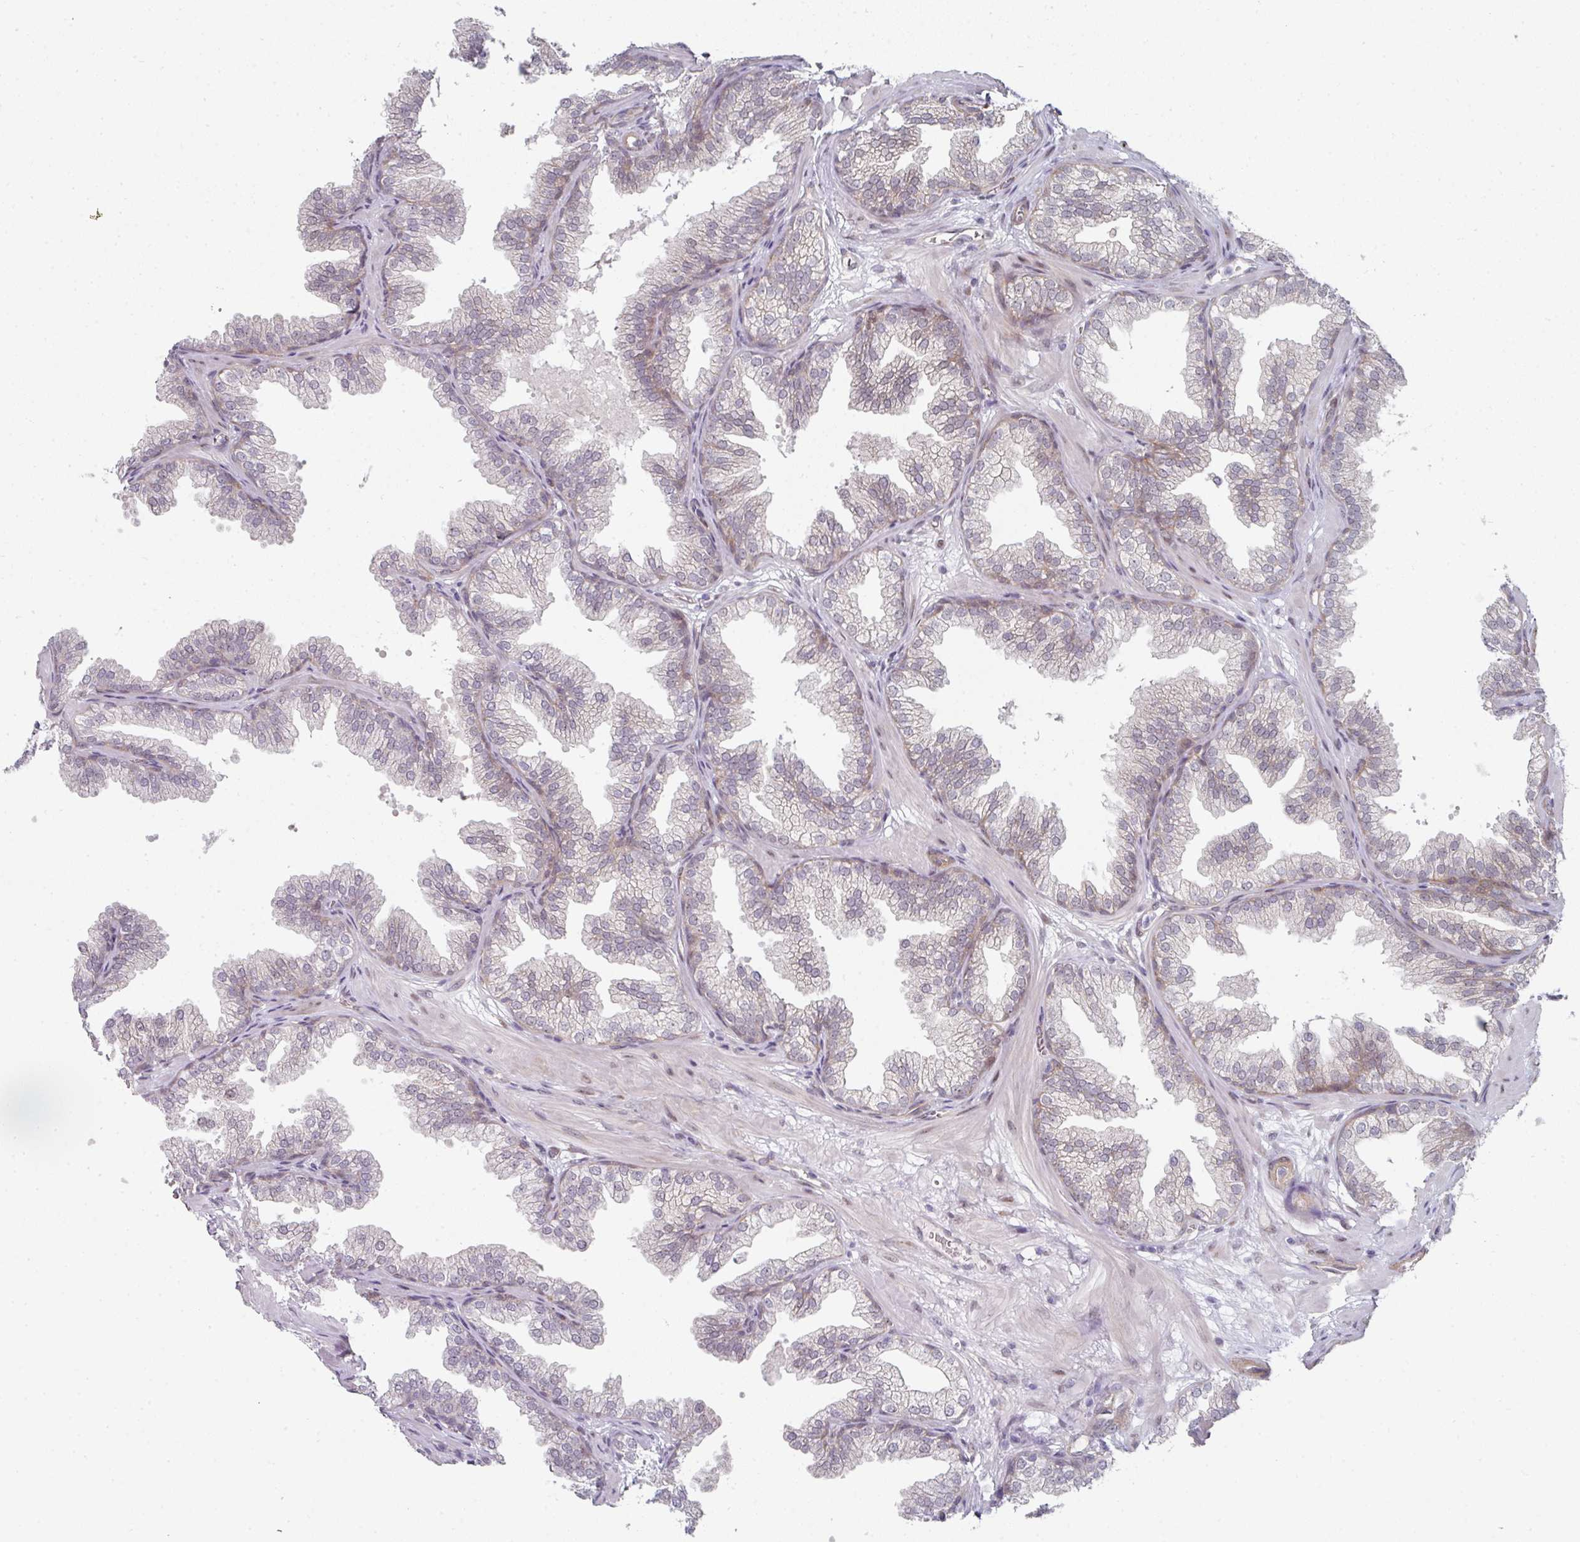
{"staining": {"intensity": "weak", "quantity": "25%-75%", "location": "cytoplasmic/membranous"}, "tissue": "prostate", "cell_type": "Glandular cells", "image_type": "normal", "snomed": [{"axis": "morphology", "description": "Normal tissue, NOS"}, {"axis": "topography", "description": "Prostate"}], "caption": "Immunohistochemical staining of benign prostate reveals 25%-75% levels of weak cytoplasmic/membranous protein positivity in approximately 25%-75% of glandular cells. The protein of interest is shown in brown color, while the nuclei are stained blue.", "gene": "TMCC1", "patient": {"sex": "male", "age": 37}}